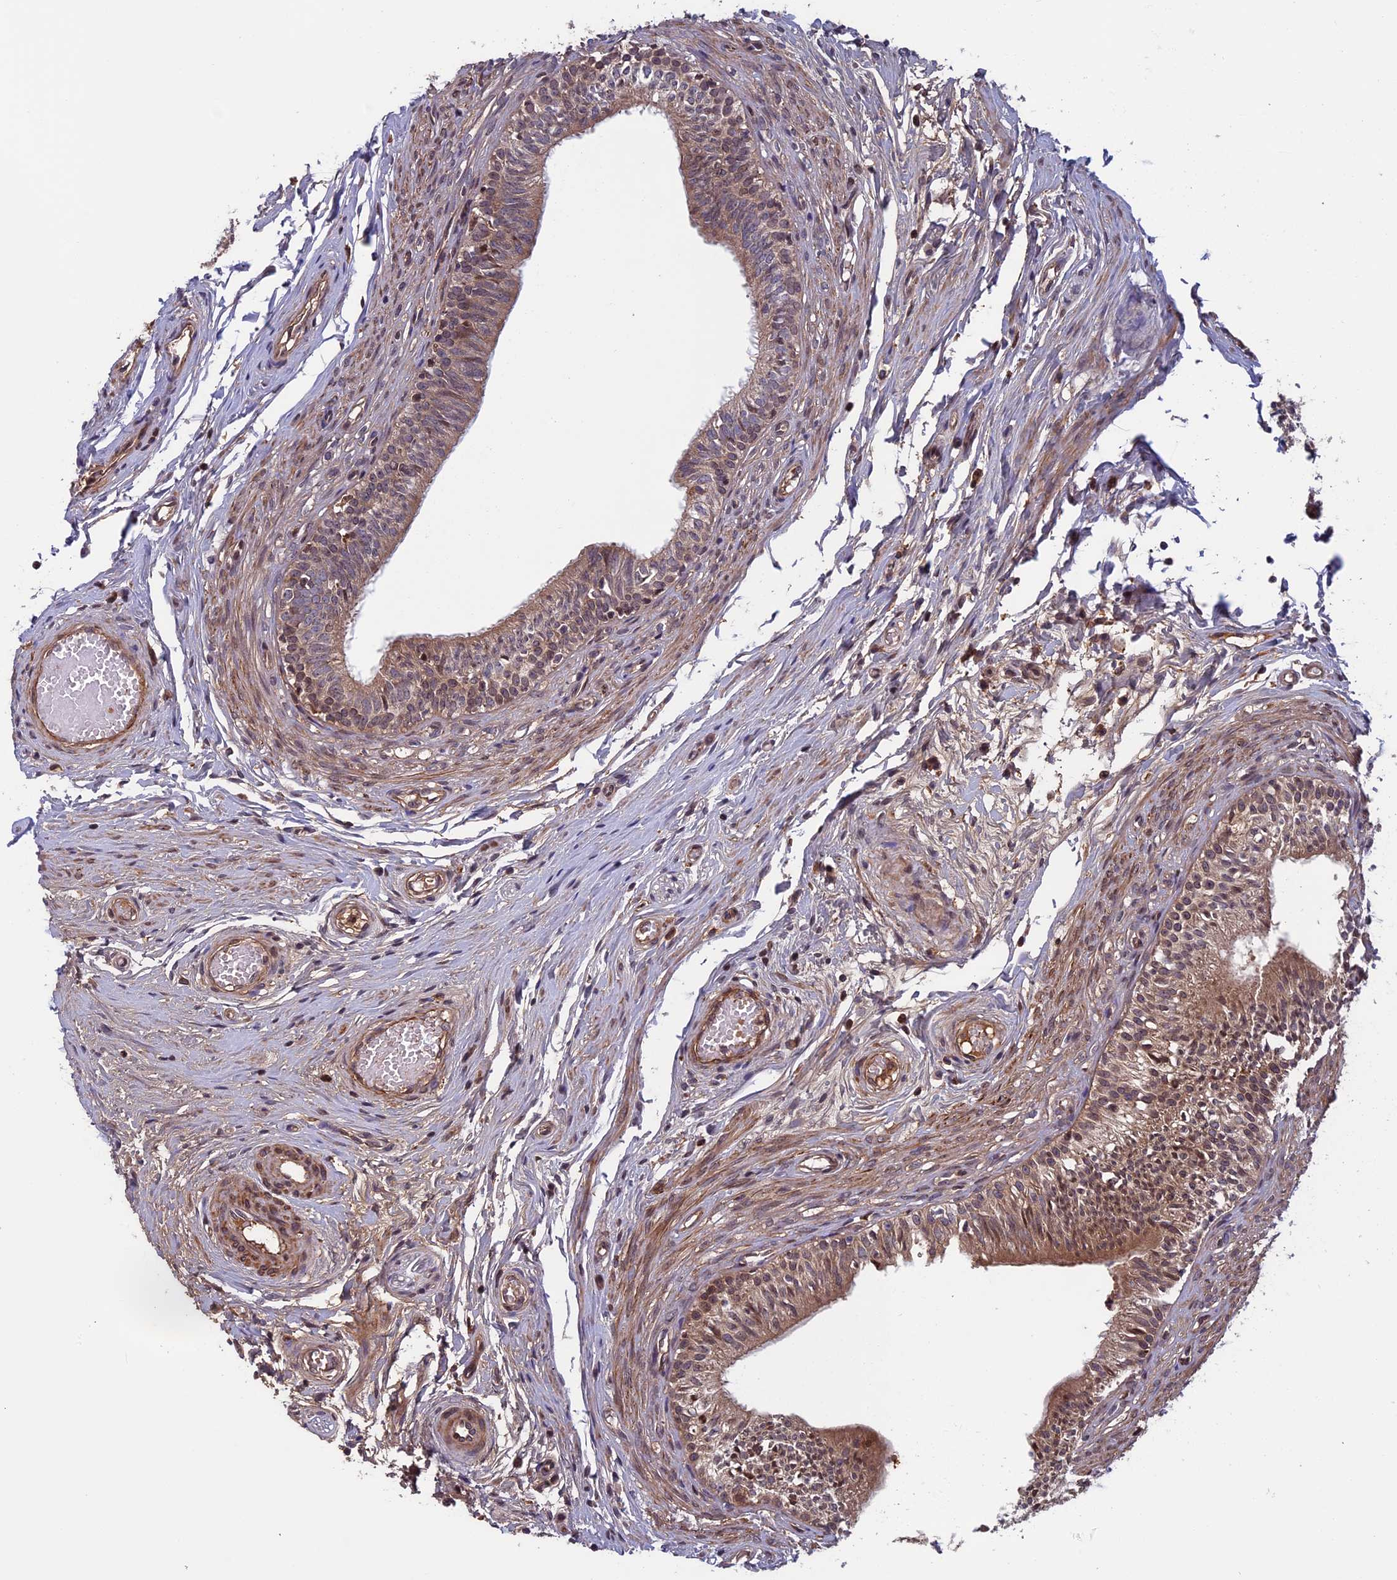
{"staining": {"intensity": "moderate", "quantity": "25%-75%", "location": "cytoplasmic/membranous"}, "tissue": "epididymis", "cell_type": "Glandular cells", "image_type": "normal", "snomed": [{"axis": "morphology", "description": "Normal tissue, NOS"}, {"axis": "topography", "description": "Epididymis, spermatic cord, NOS"}], "caption": "Immunohistochemical staining of normal epididymis exhibits moderate cytoplasmic/membranous protein expression in approximately 25%-75% of glandular cells. The staining was performed using DAB (3,3'-diaminobenzidine), with brown indicating positive protein expression. Nuclei are stained blue with hematoxylin.", "gene": "FADS1", "patient": {"sex": "male", "age": 22}}